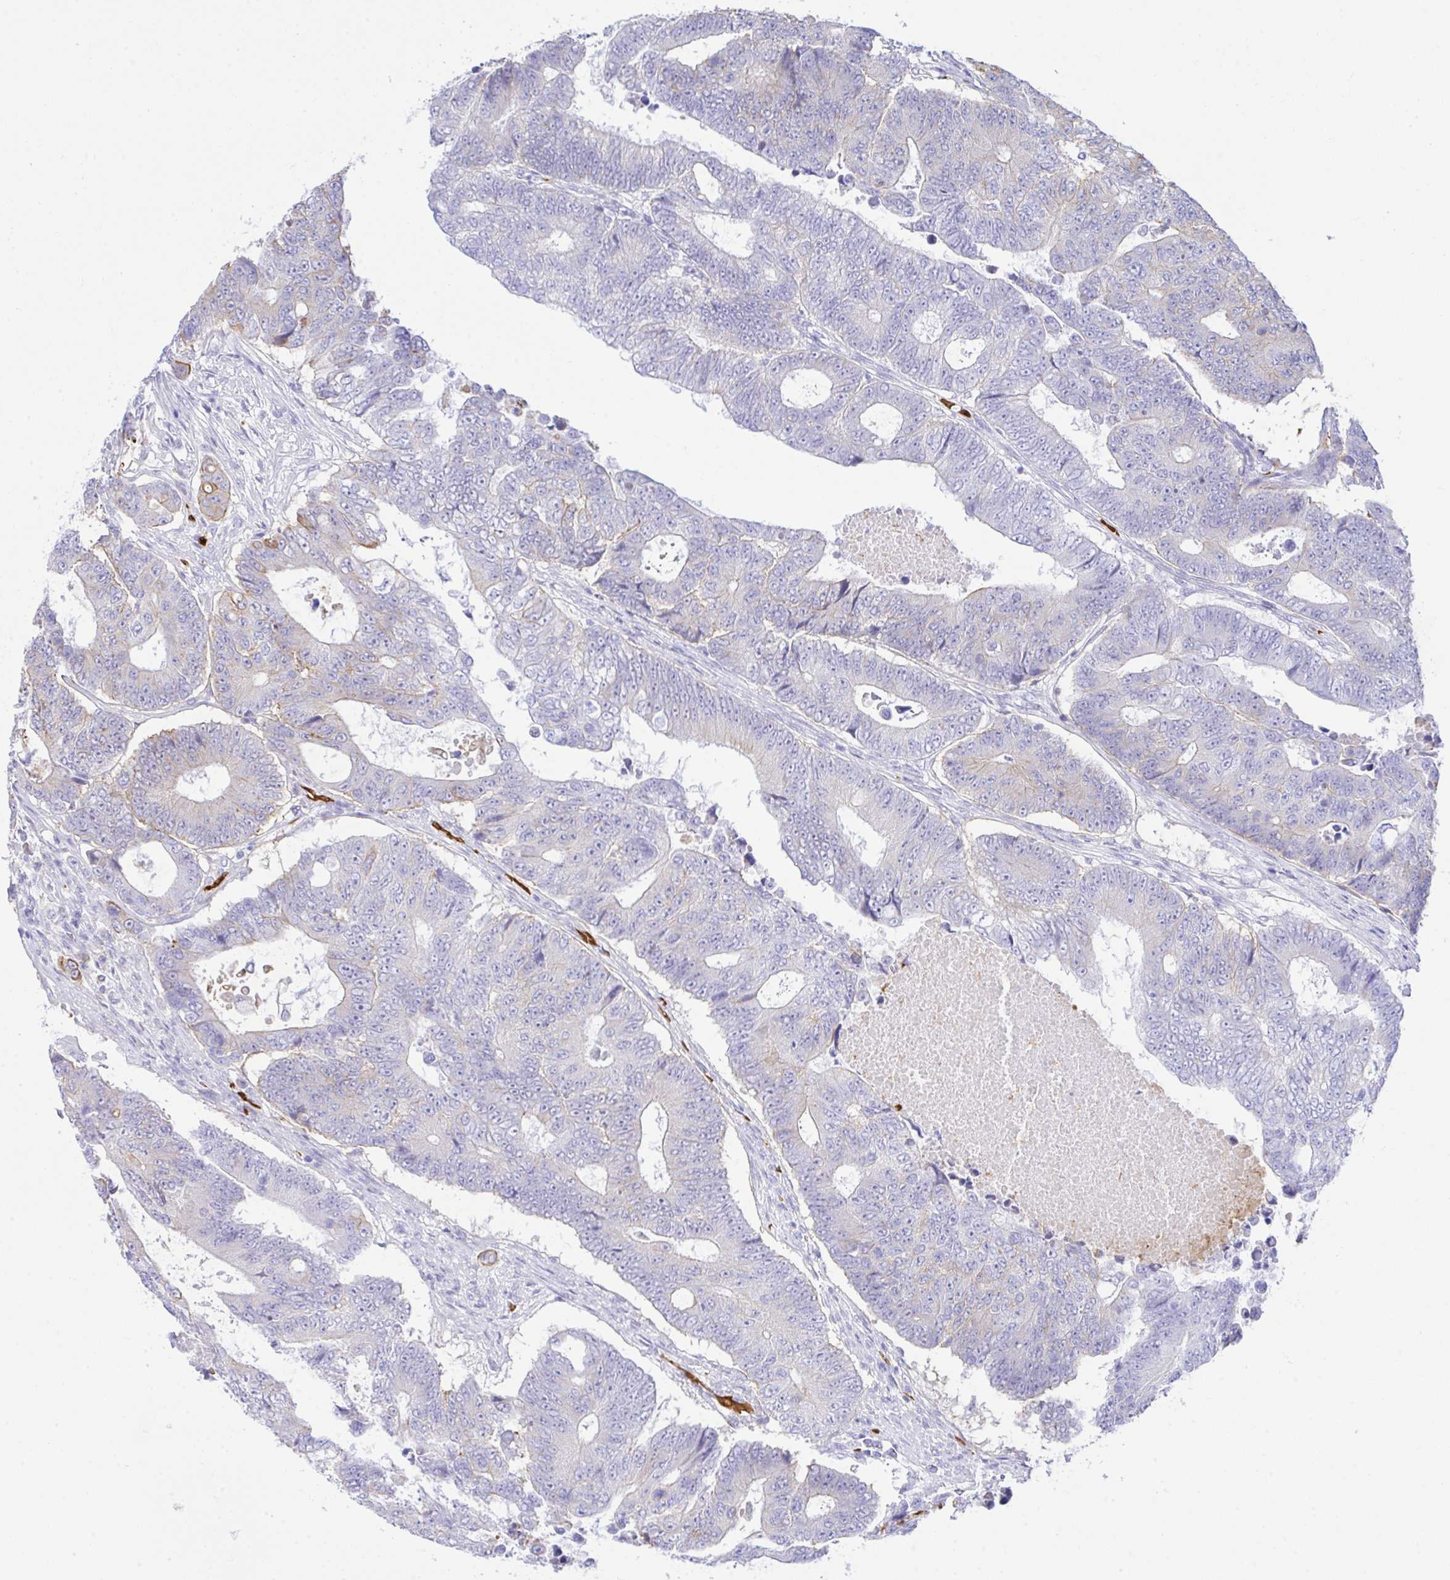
{"staining": {"intensity": "moderate", "quantity": "25%-75%", "location": "cytoplasmic/membranous"}, "tissue": "colorectal cancer", "cell_type": "Tumor cells", "image_type": "cancer", "snomed": [{"axis": "morphology", "description": "Adenocarcinoma, NOS"}, {"axis": "topography", "description": "Colon"}], "caption": "Human colorectal cancer (adenocarcinoma) stained with a brown dye exhibits moderate cytoplasmic/membranous positive expression in about 25%-75% of tumor cells.", "gene": "ZNF221", "patient": {"sex": "female", "age": 48}}